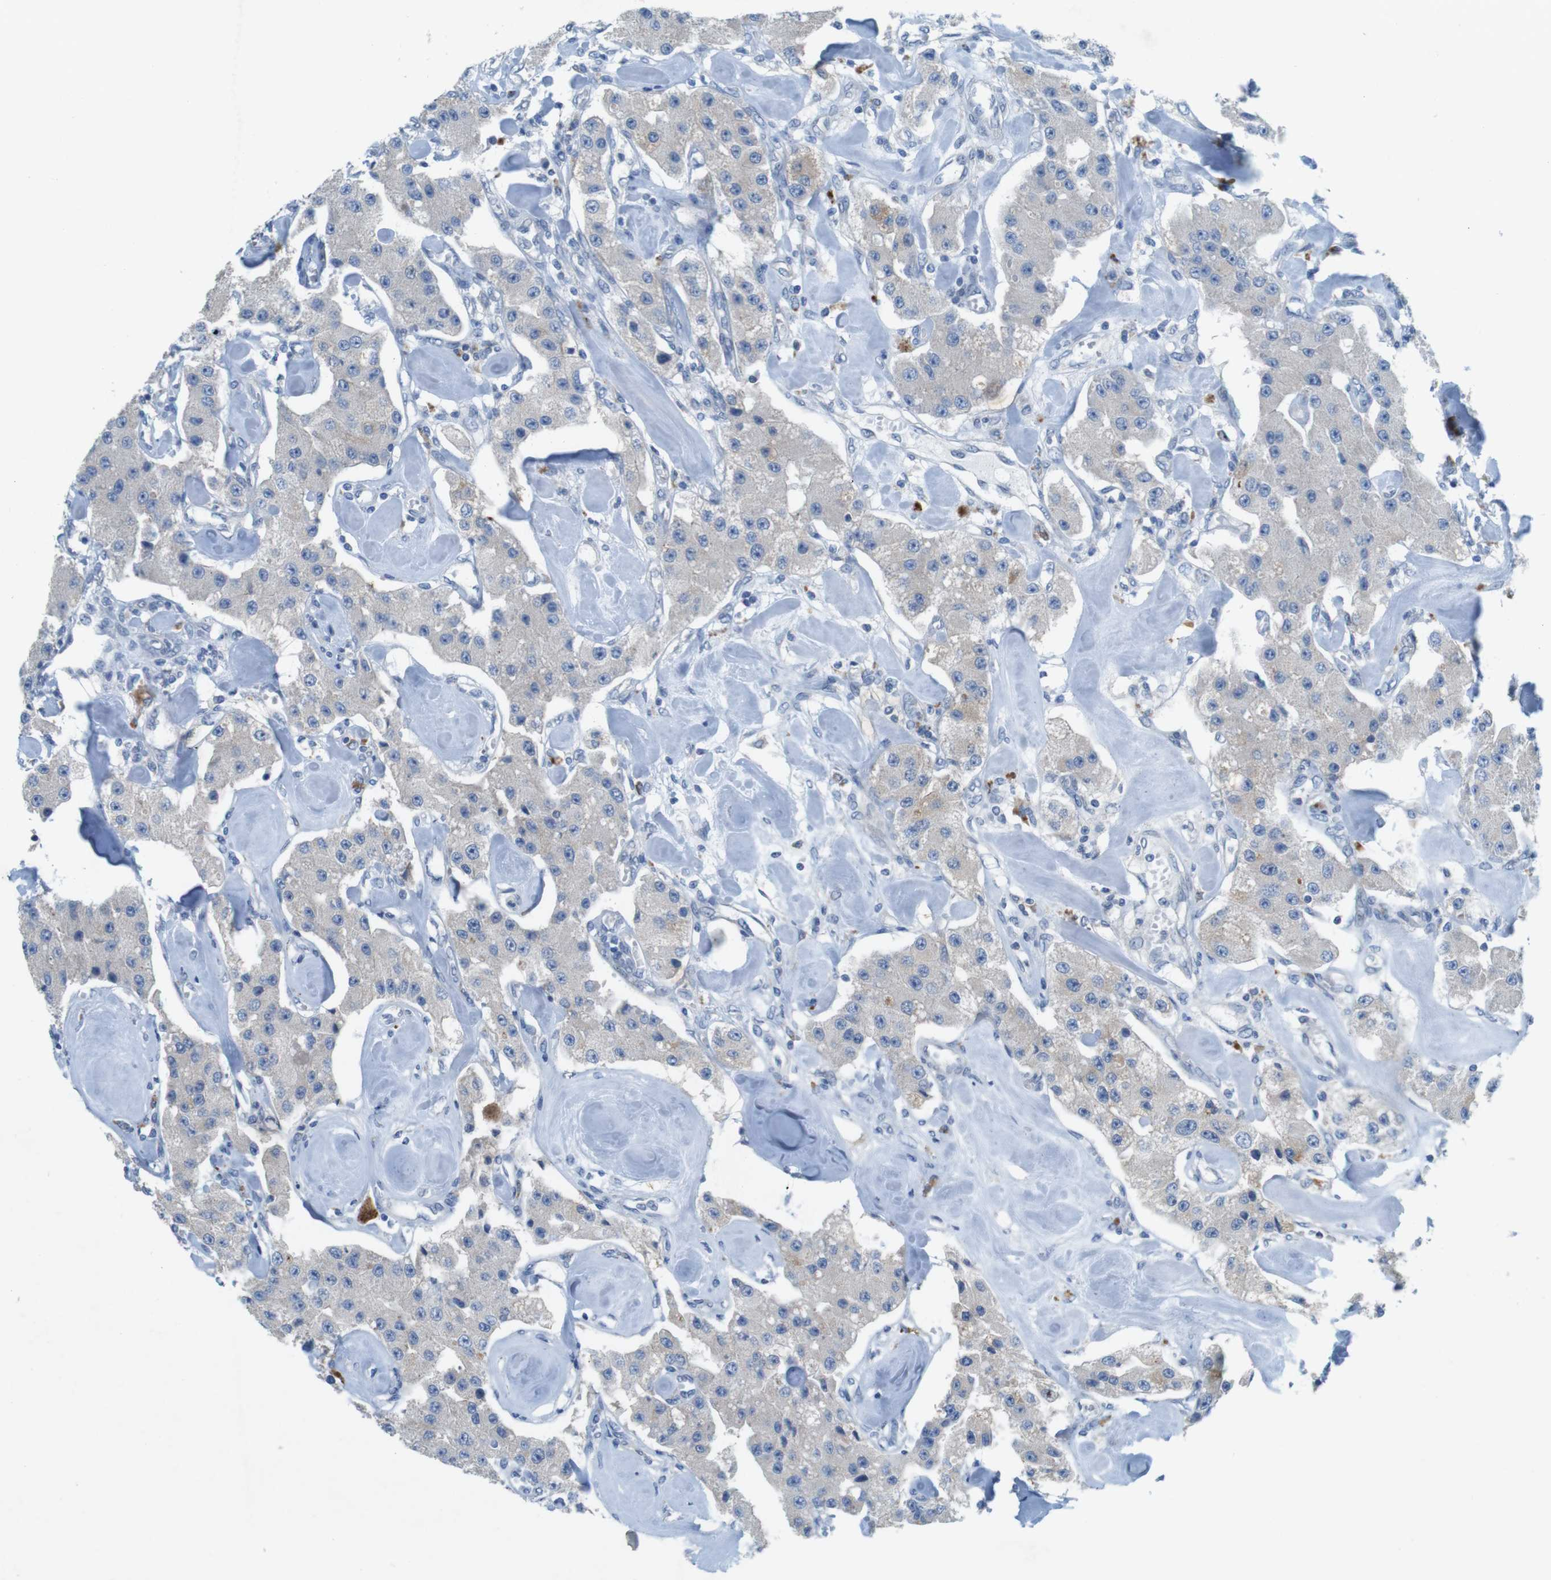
{"staining": {"intensity": "negative", "quantity": "none", "location": "none"}, "tissue": "carcinoid", "cell_type": "Tumor cells", "image_type": "cancer", "snomed": [{"axis": "morphology", "description": "Carcinoid, malignant, NOS"}, {"axis": "topography", "description": "Pancreas"}], "caption": "Tumor cells show no significant protein positivity in malignant carcinoid. (DAB IHC with hematoxylin counter stain).", "gene": "TYW1", "patient": {"sex": "male", "age": 41}}